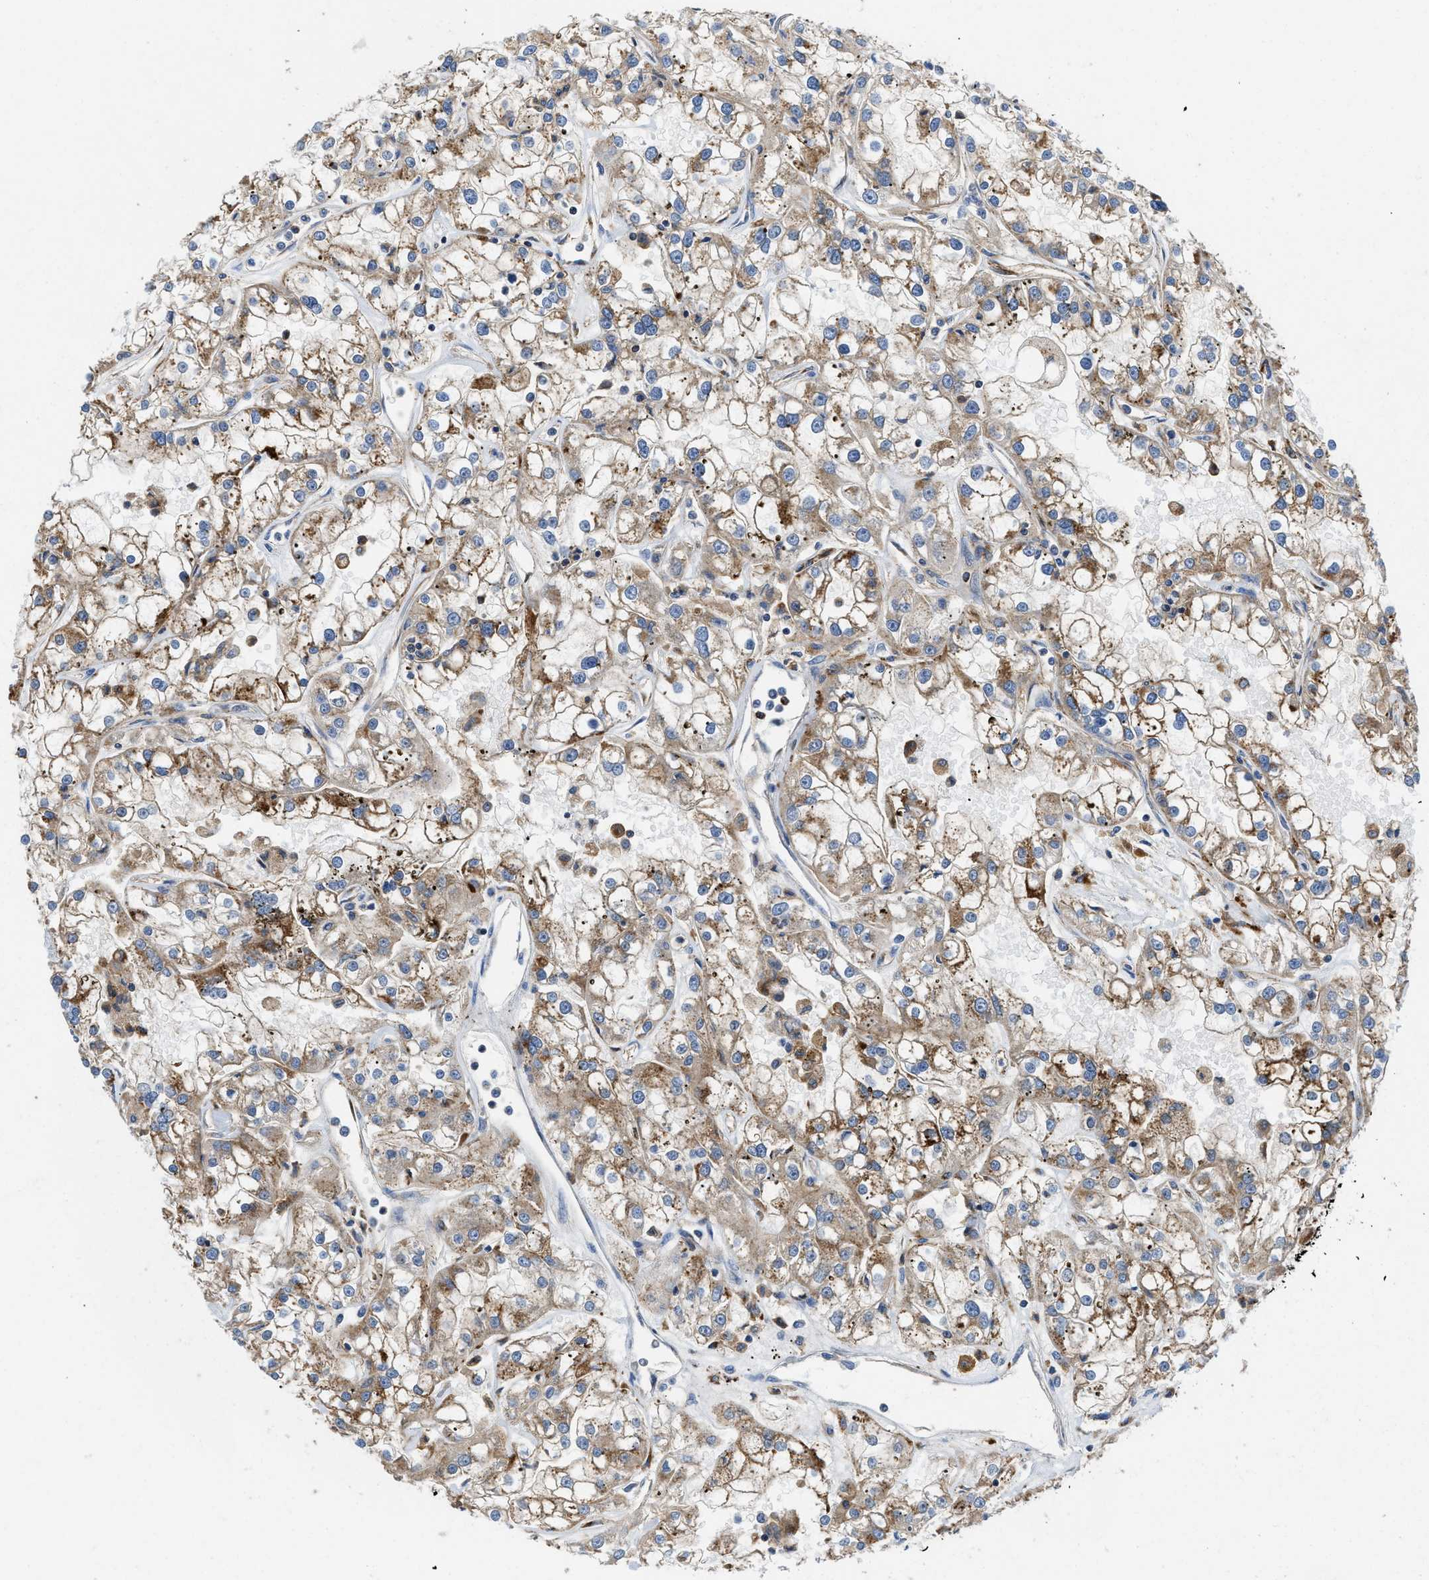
{"staining": {"intensity": "moderate", "quantity": ">75%", "location": "cytoplasmic/membranous"}, "tissue": "renal cancer", "cell_type": "Tumor cells", "image_type": "cancer", "snomed": [{"axis": "morphology", "description": "Adenocarcinoma, NOS"}, {"axis": "topography", "description": "Kidney"}], "caption": "Protein staining shows moderate cytoplasmic/membranous positivity in about >75% of tumor cells in renal cancer (adenocarcinoma).", "gene": "ENPP4", "patient": {"sex": "female", "age": 52}}